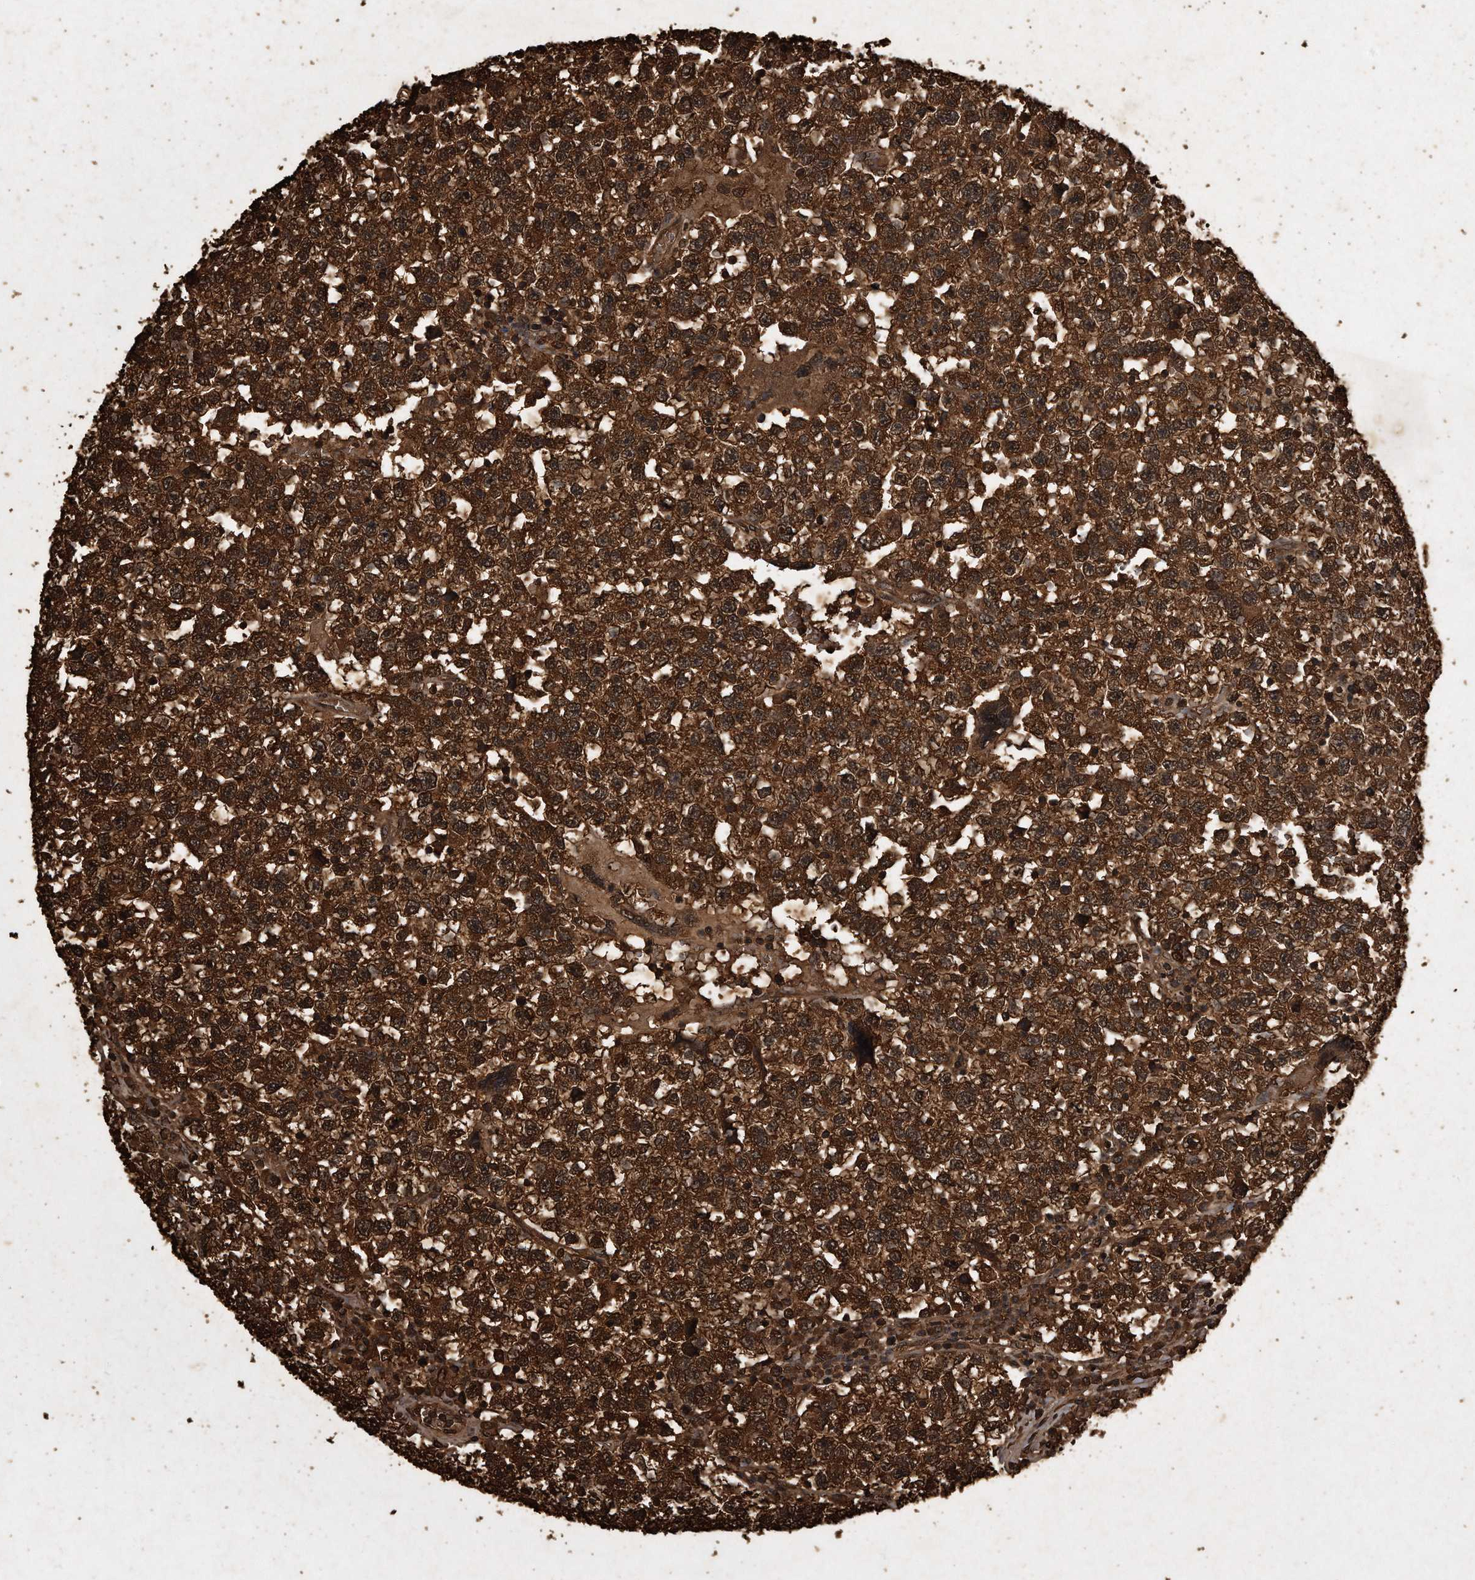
{"staining": {"intensity": "strong", "quantity": ">75%", "location": "cytoplasmic/membranous"}, "tissue": "testis cancer", "cell_type": "Tumor cells", "image_type": "cancer", "snomed": [{"axis": "morphology", "description": "Seminoma, NOS"}, {"axis": "topography", "description": "Testis"}], "caption": "Seminoma (testis) stained with a protein marker reveals strong staining in tumor cells.", "gene": "CFLAR", "patient": {"sex": "male", "age": 22}}